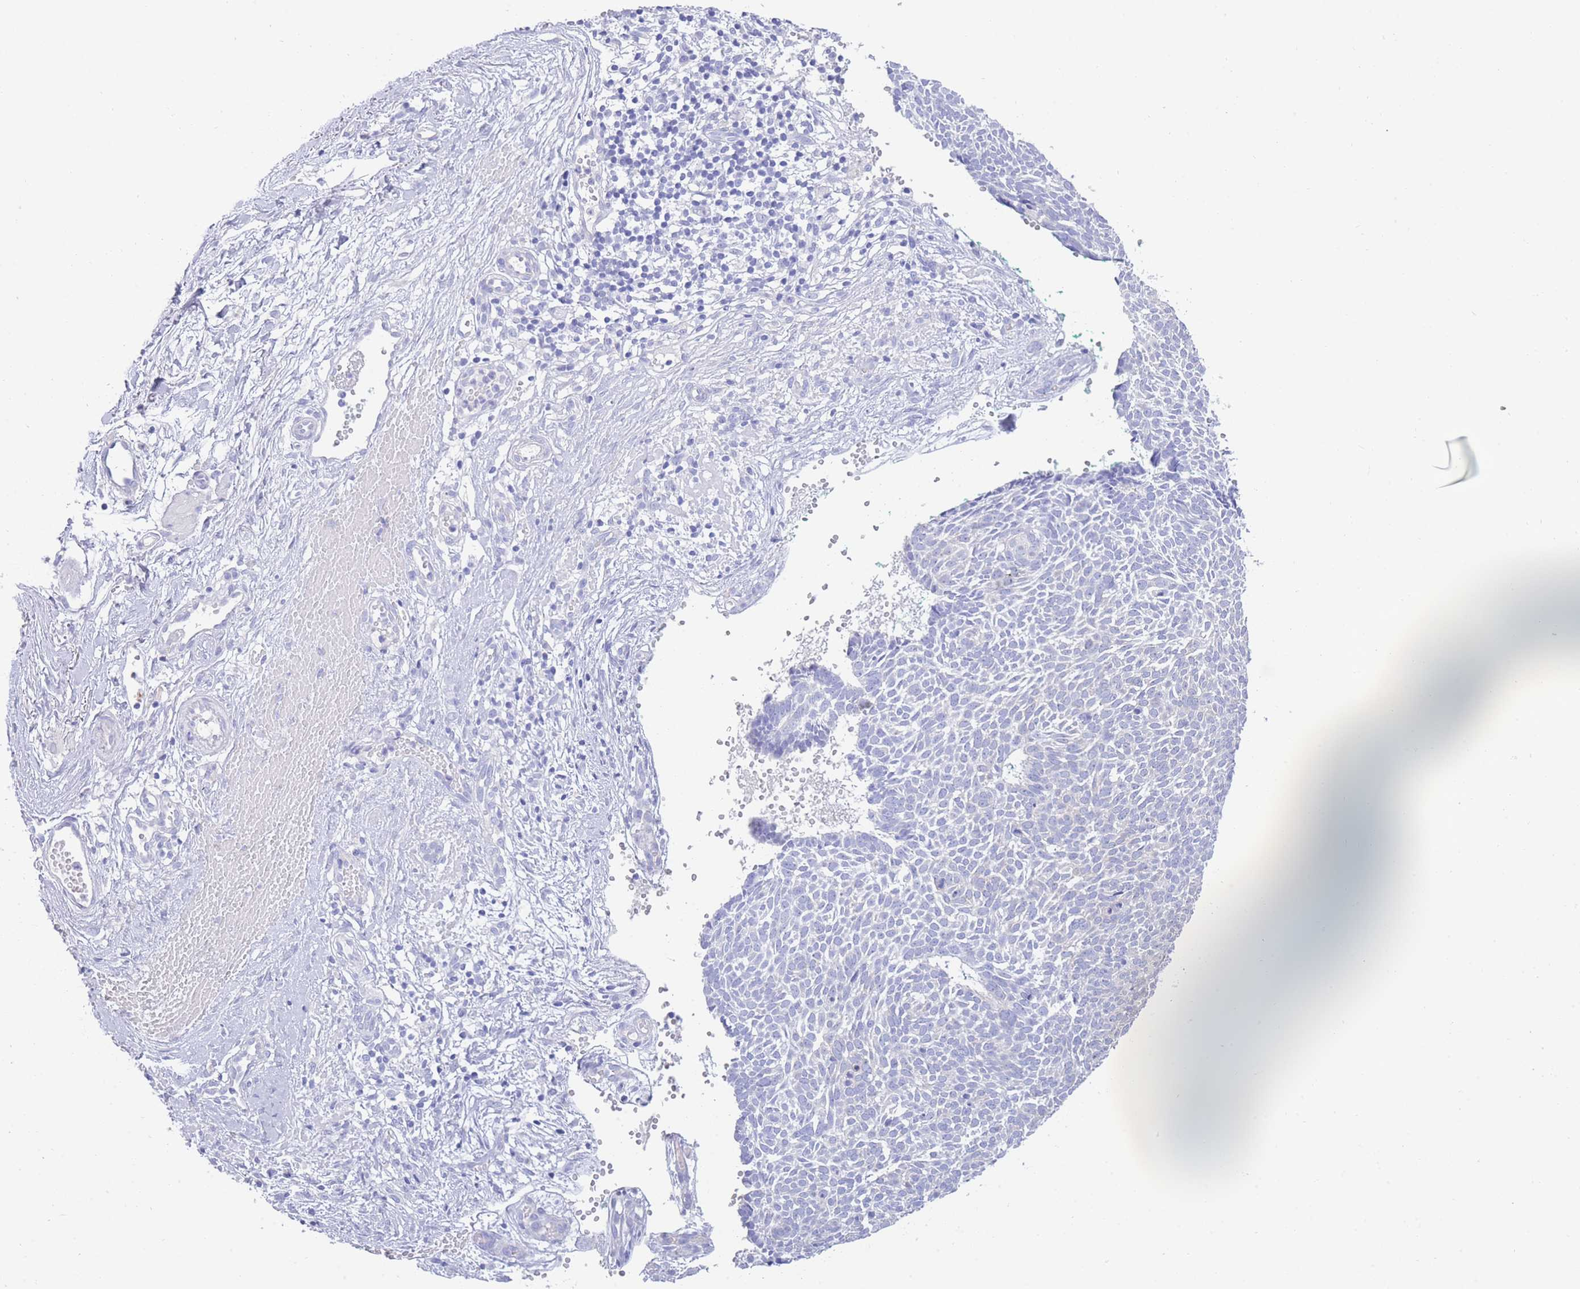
{"staining": {"intensity": "negative", "quantity": "none", "location": "none"}, "tissue": "skin cancer", "cell_type": "Tumor cells", "image_type": "cancer", "snomed": [{"axis": "morphology", "description": "Basal cell carcinoma"}, {"axis": "topography", "description": "Skin"}], "caption": "Immunohistochemistry of human skin cancer (basal cell carcinoma) demonstrates no expression in tumor cells.", "gene": "LRRC37A", "patient": {"sex": "male", "age": 61}}